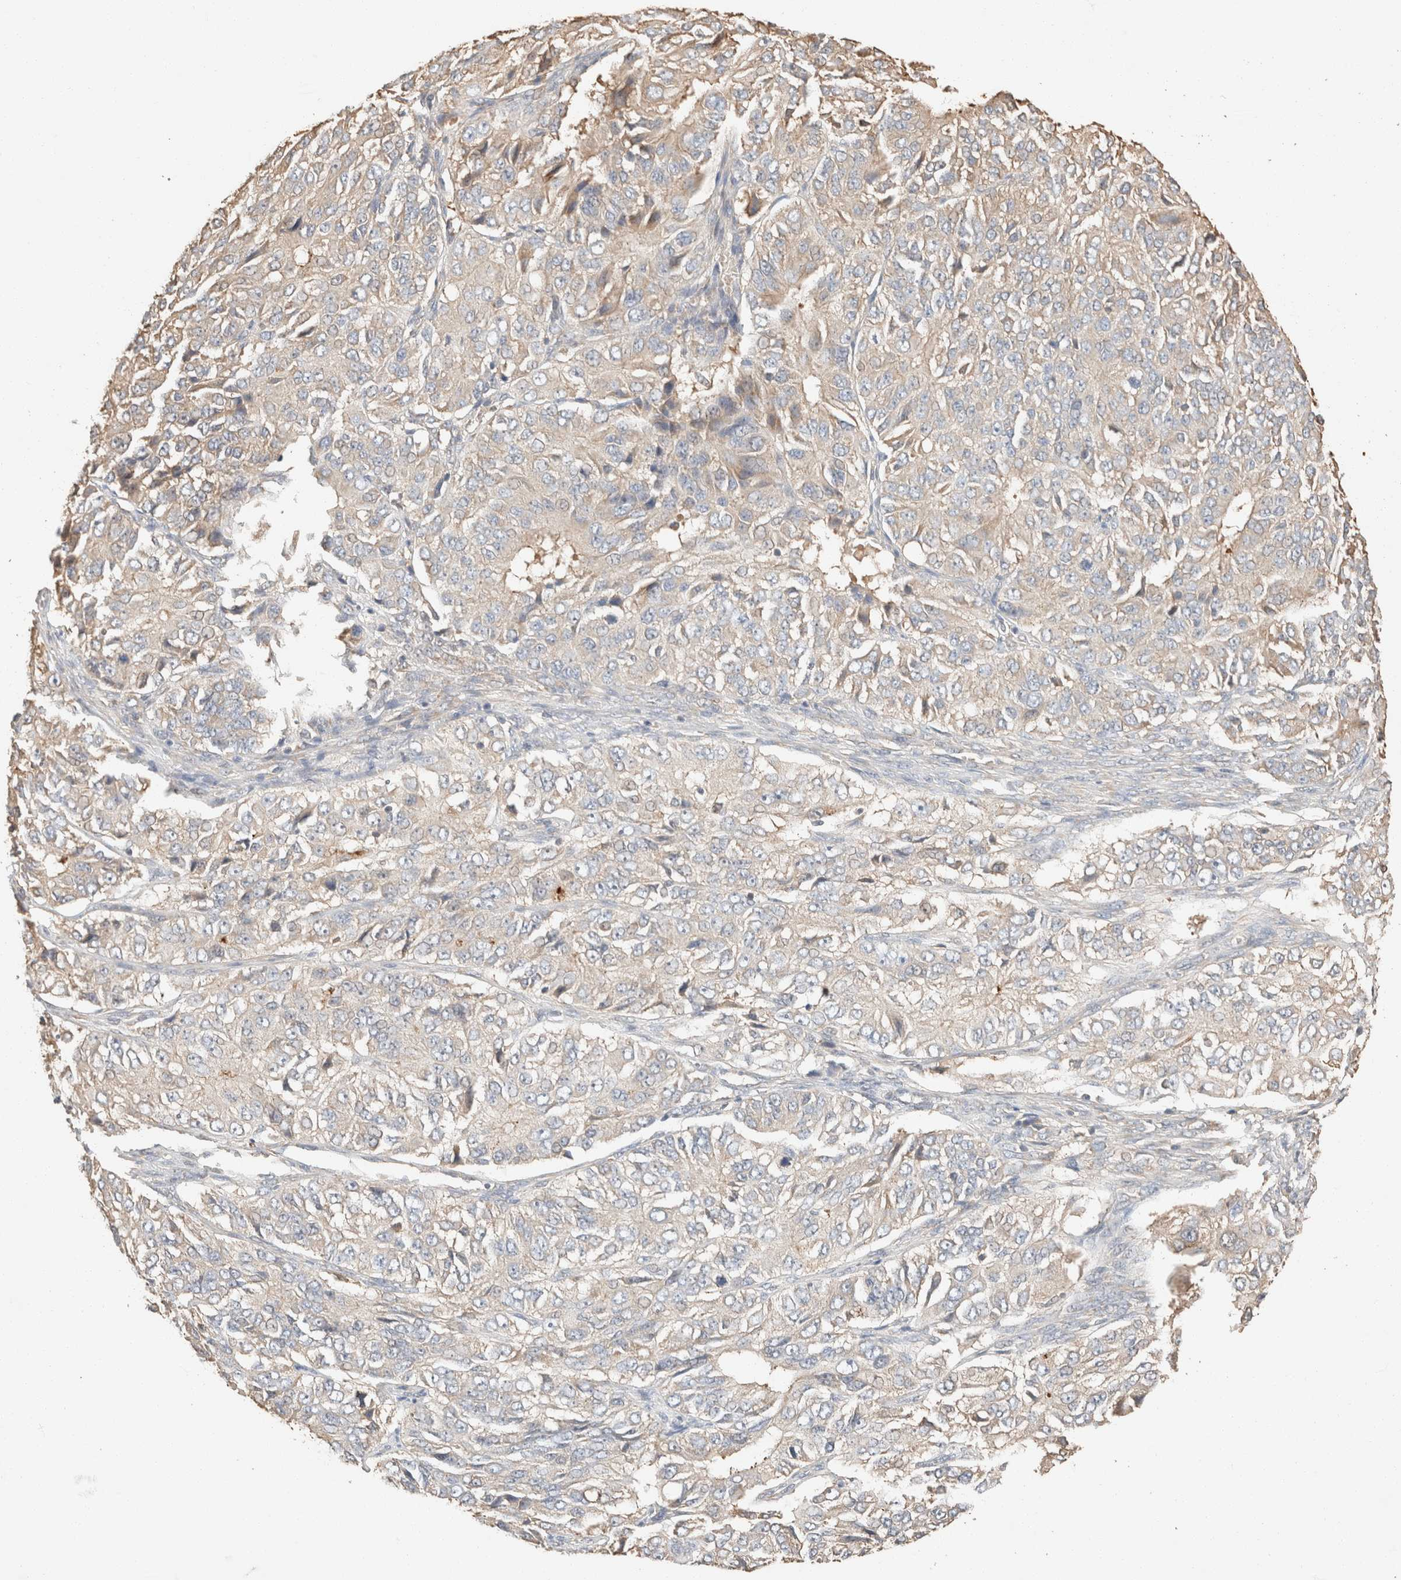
{"staining": {"intensity": "weak", "quantity": "<25%", "location": "cytoplasmic/membranous"}, "tissue": "ovarian cancer", "cell_type": "Tumor cells", "image_type": "cancer", "snomed": [{"axis": "morphology", "description": "Carcinoma, endometroid"}, {"axis": "topography", "description": "Ovary"}], "caption": "DAB (3,3'-diaminobenzidine) immunohistochemical staining of endometroid carcinoma (ovarian) exhibits no significant positivity in tumor cells.", "gene": "TUBD1", "patient": {"sex": "female", "age": 51}}